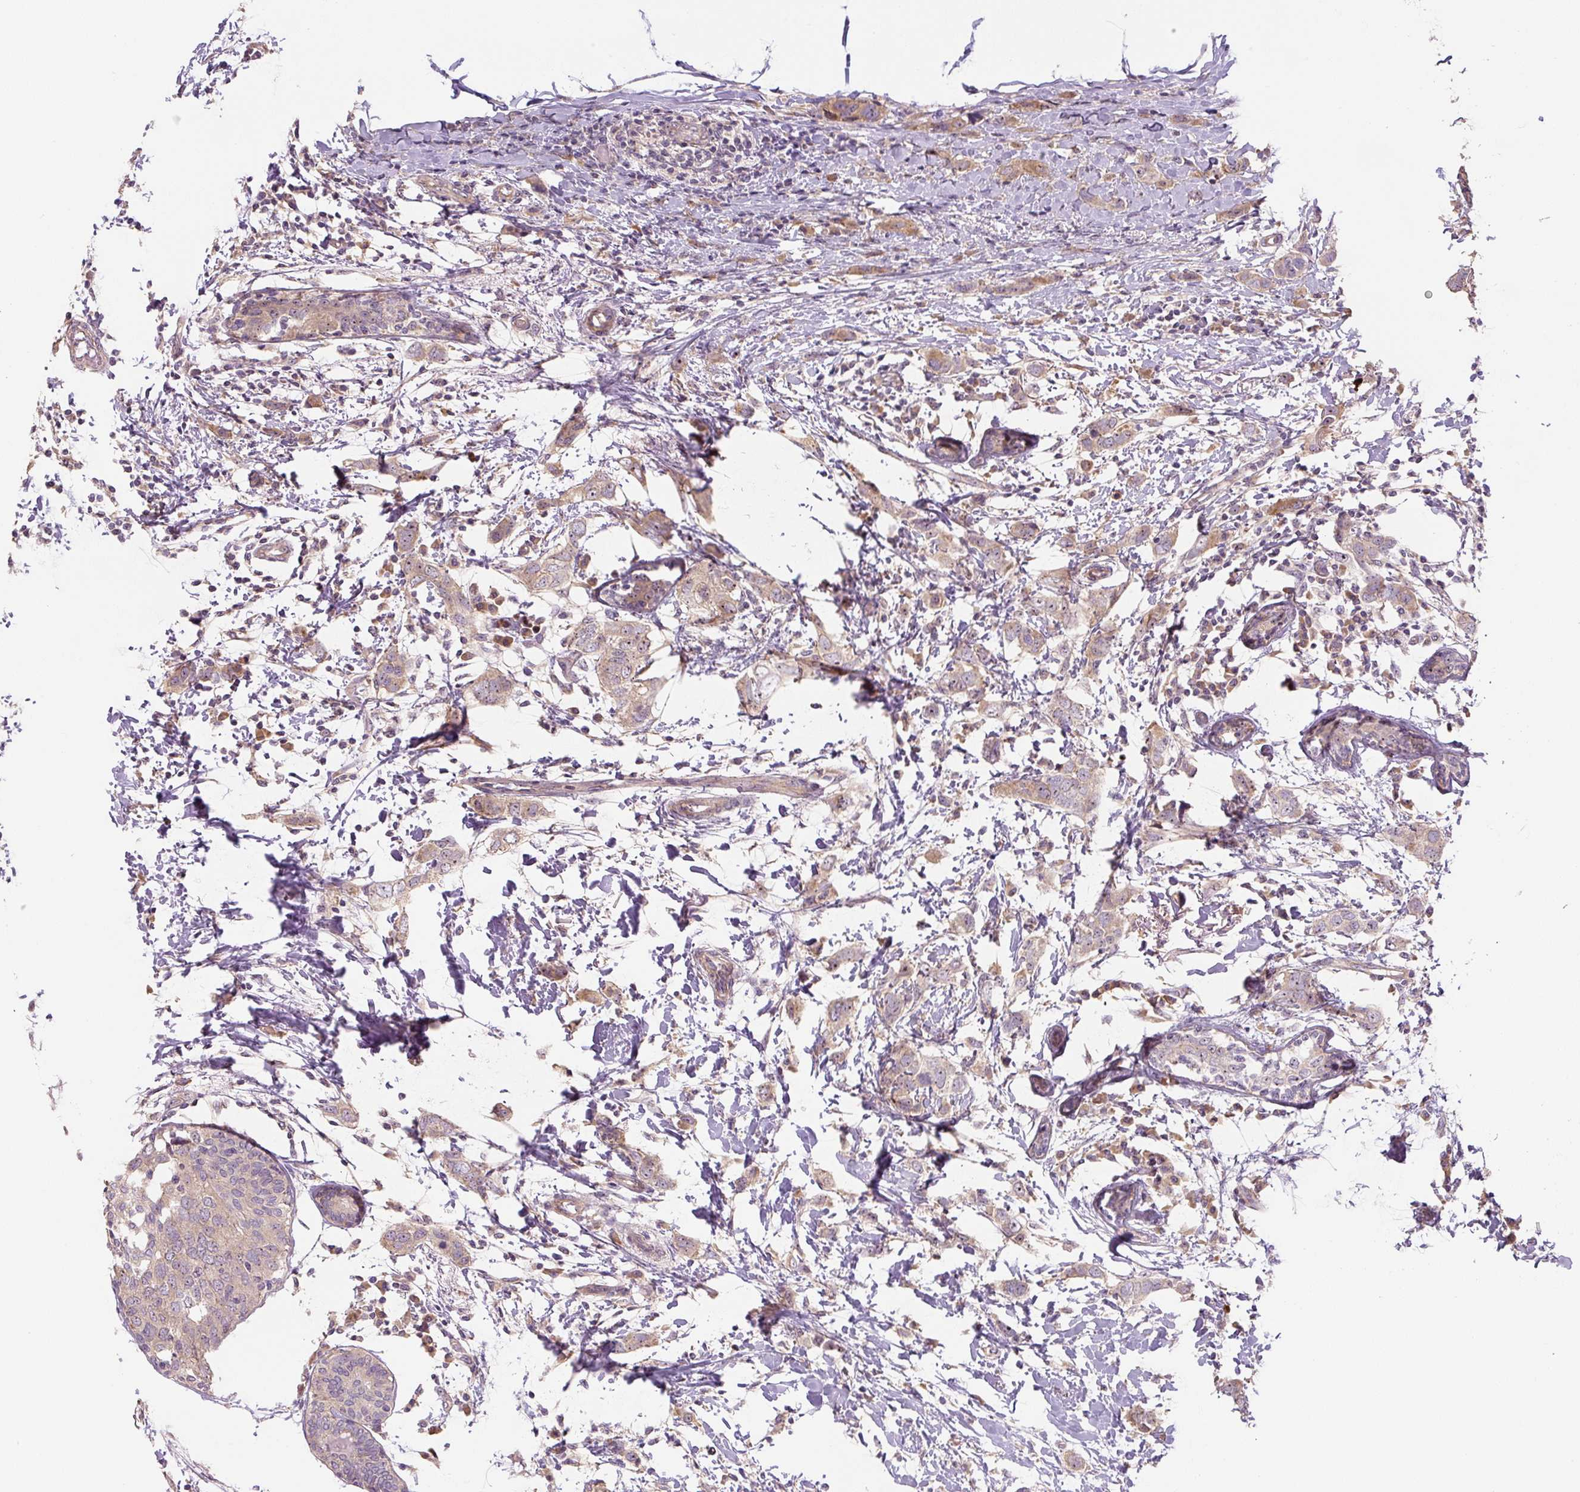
{"staining": {"intensity": "weak", "quantity": ">75%", "location": "cytoplasmic/membranous,nuclear"}, "tissue": "breast cancer", "cell_type": "Tumor cells", "image_type": "cancer", "snomed": [{"axis": "morphology", "description": "Duct carcinoma"}, {"axis": "topography", "description": "Breast"}], "caption": "Breast cancer (intraductal carcinoma) stained for a protein demonstrates weak cytoplasmic/membranous and nuclear positivity in tumor cells. Using DAB (brown) and hematoxylin (blue) stains, captured at high magnification using brightfield microscopy.", "gene": "TMEM151B", "patient": {"sex": "female", "age": 50}}